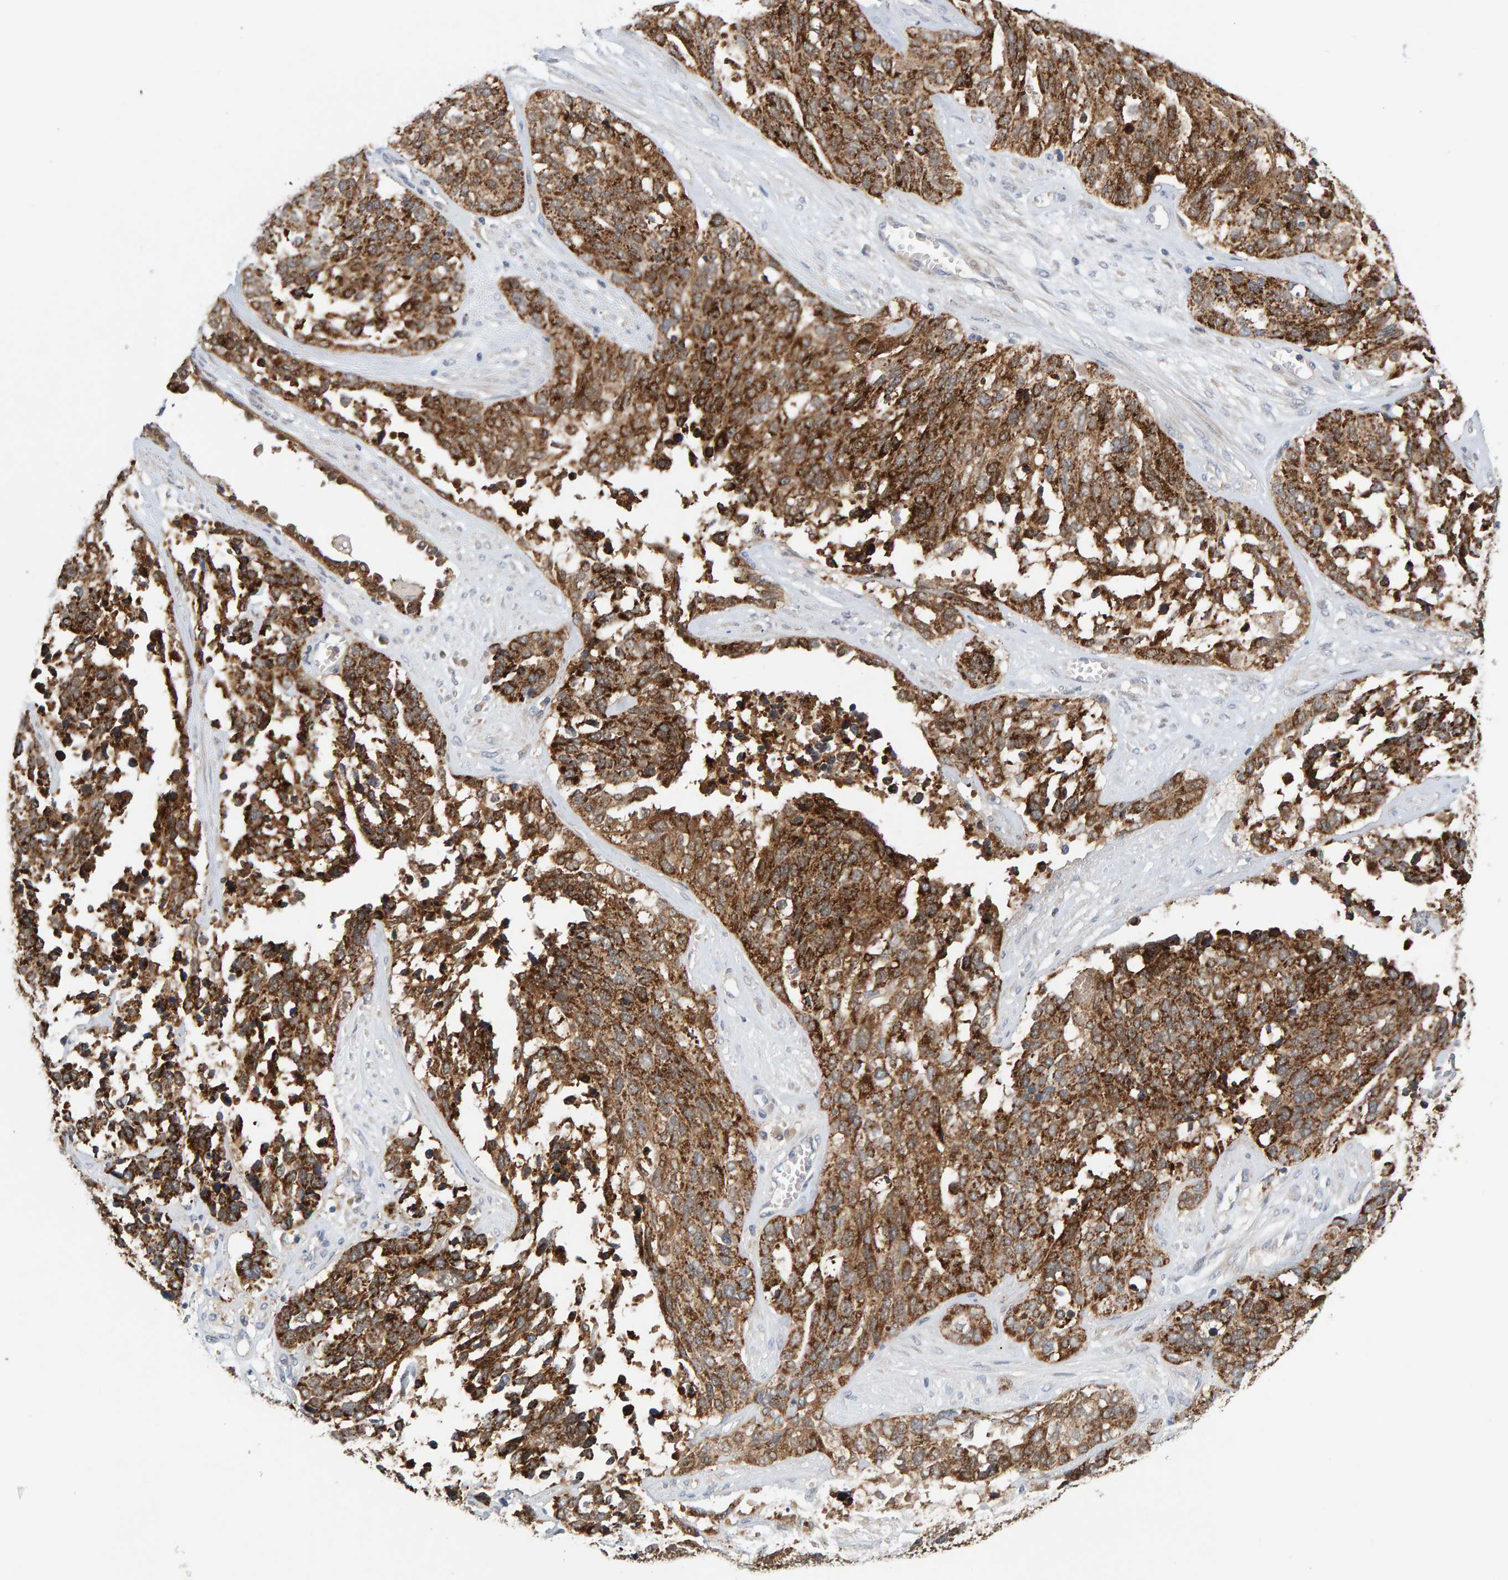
{"staining": {"intensity": "moderate", "quantity": ">75%", "location": "cytoplasmic/membranous"}, "tissue": "ovarian cancer", "cell_type": "Tumor cells", "image_type": "cancer", "snomed": [{"axis": "morphology", "description": "Cystadenocarcinoma, serous, NOS"}, {"axis": "topography", "description": "Ovary"}], "caption": "Moderate cytoplasmic/membranous protein expression is present in about >75% of tumor cells in ovarian serous cystadenocarcinoma. Using DAB (3,3'-diaminobenzidine) (brown) and hematoxylin (blue) stains, captured at high magnification using brightfield microscopy.", "gene": "TATDN1", "patient": {"sex": "female", "age": 44}}